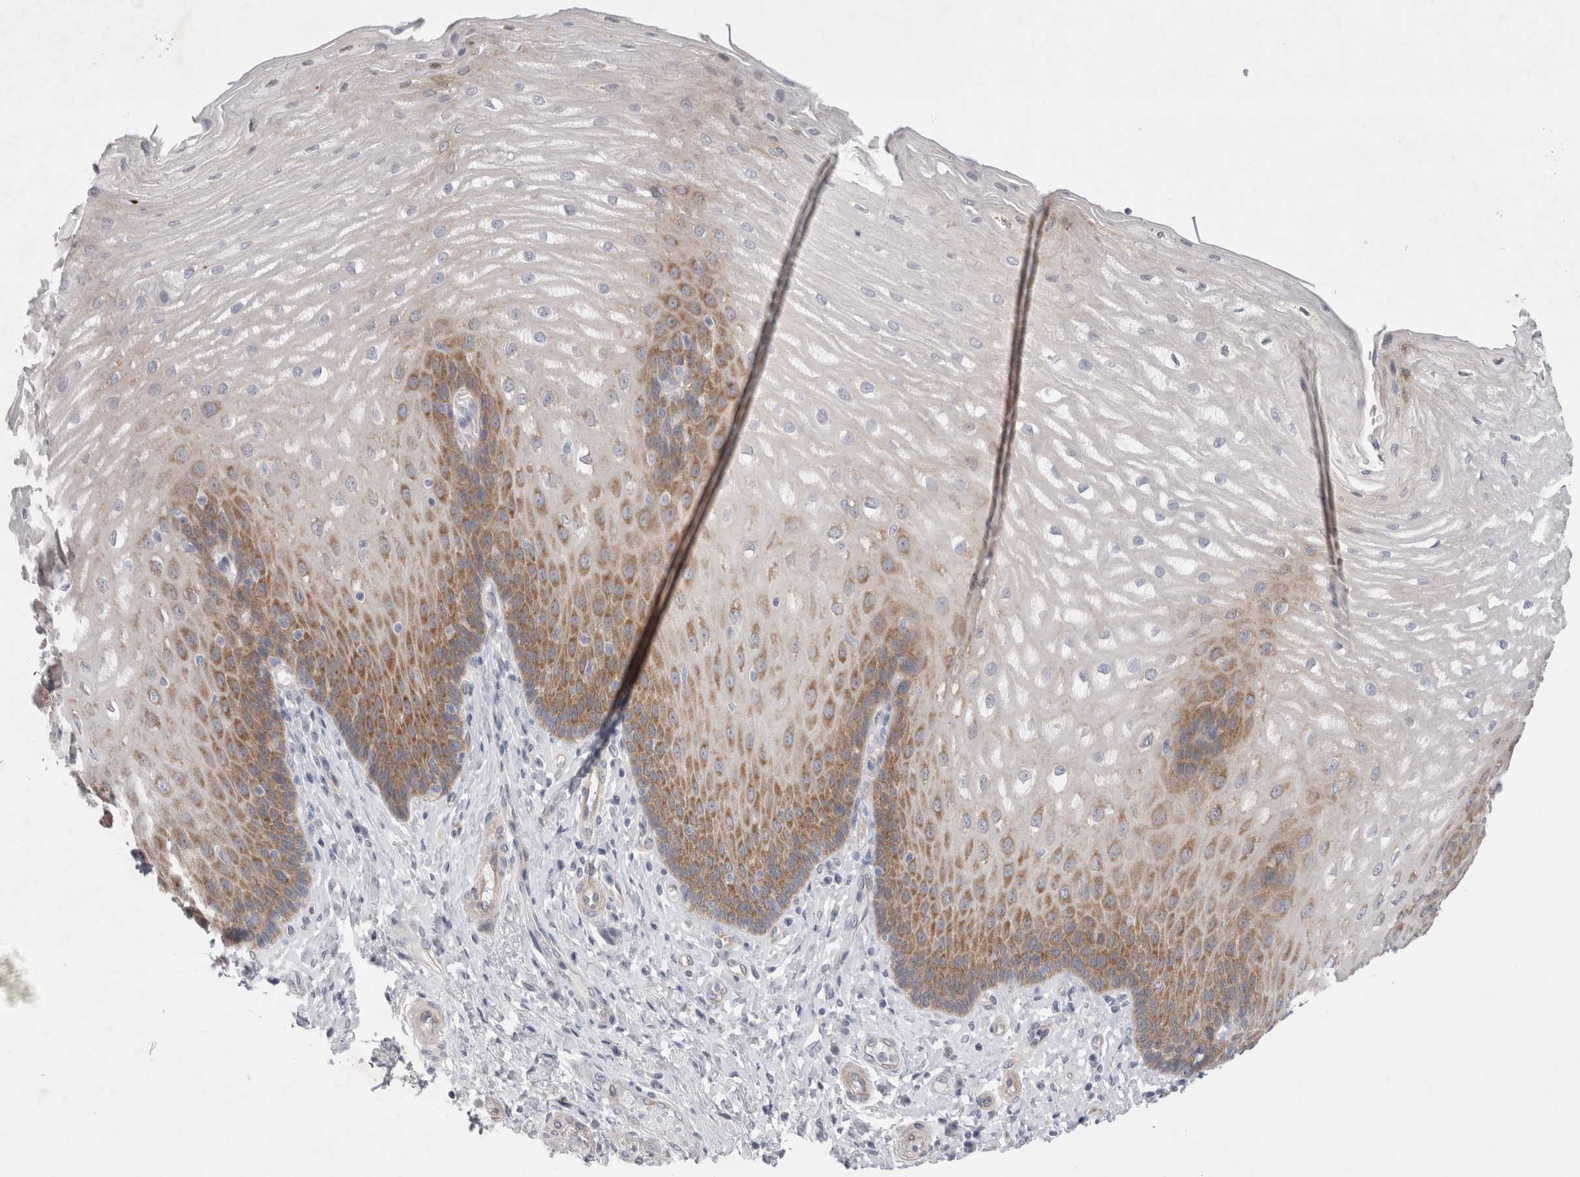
{"staining": {"intensity": "moderate", "quantity": "25%-75%", "location": "cytoplasmic/membranous"}, "tissue": "esophagus", "cell_type": "Squamous epithelial cells", "image_type": "normal", "snomed": [{"axis": "morphology", "description": "Normal tissue, NOS"}, {"axis": "topography", "description": "Esophagus"}], "caption": "Protein expression analysis of unremarkable esophagus reveals moderate cytoplasmic/membranous staining in approximately 25%-75% of squamous epithelial cells.", "gene": "WIPF2", "patient": {"sex": "male", "age": 54}}